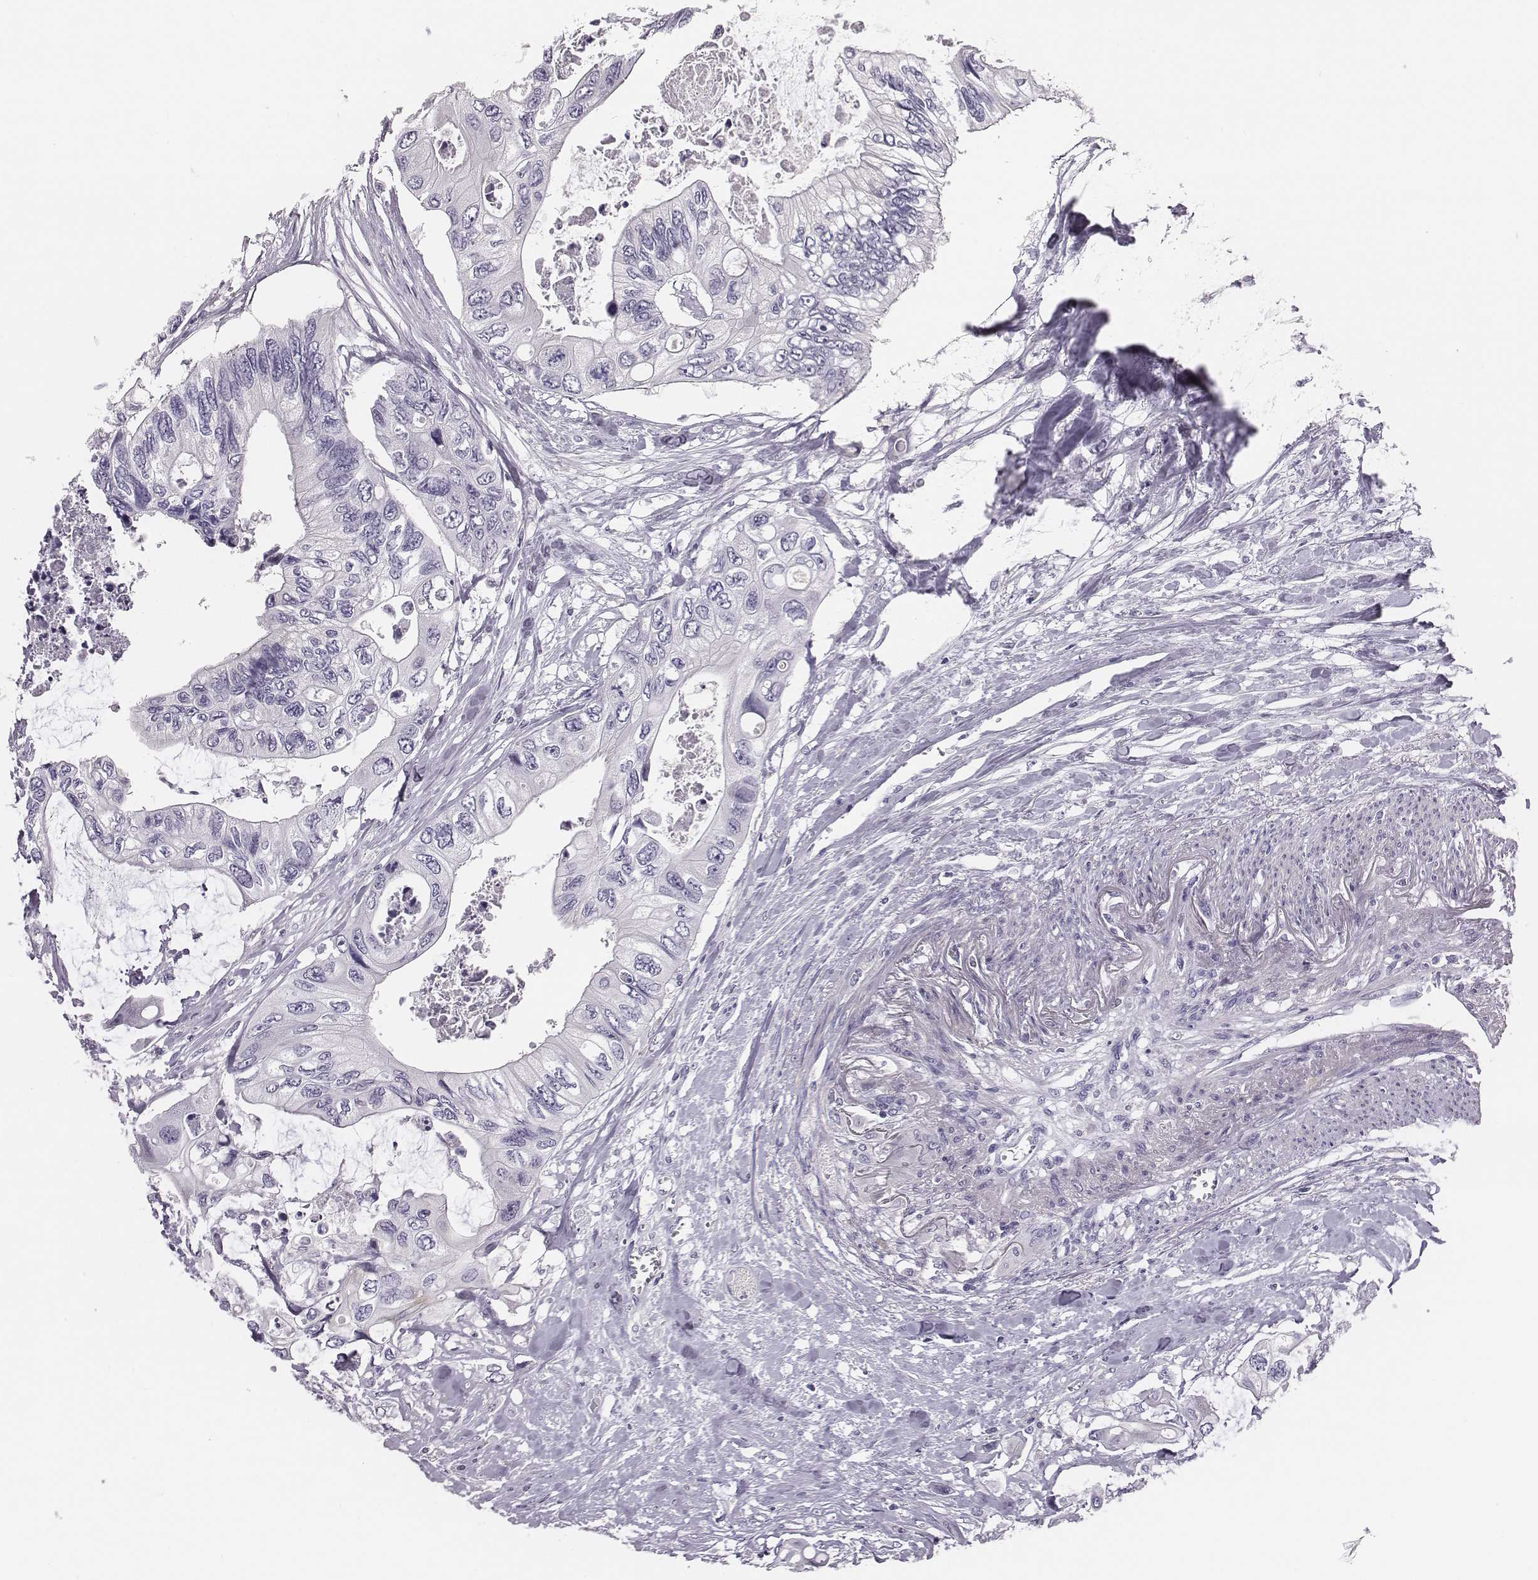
{"staining": {"intensity": "negative", "quantity": "none", "location": "none"}, "tissue": "colorectal cancer", "cell_type": "Tumor cells", "image_type": "cancer", "snomed": [{"axis": "morphology", "description": "Adenocarcinoma, NOS"}, {"axis": "topography", "description": "Rectum"}], "caption": "Tumor cells show no significant positivity in colorectal cancer (adenocarcinoma).", "gene": "ADAM7", "patient": {"sex": "male", "age": 63}}